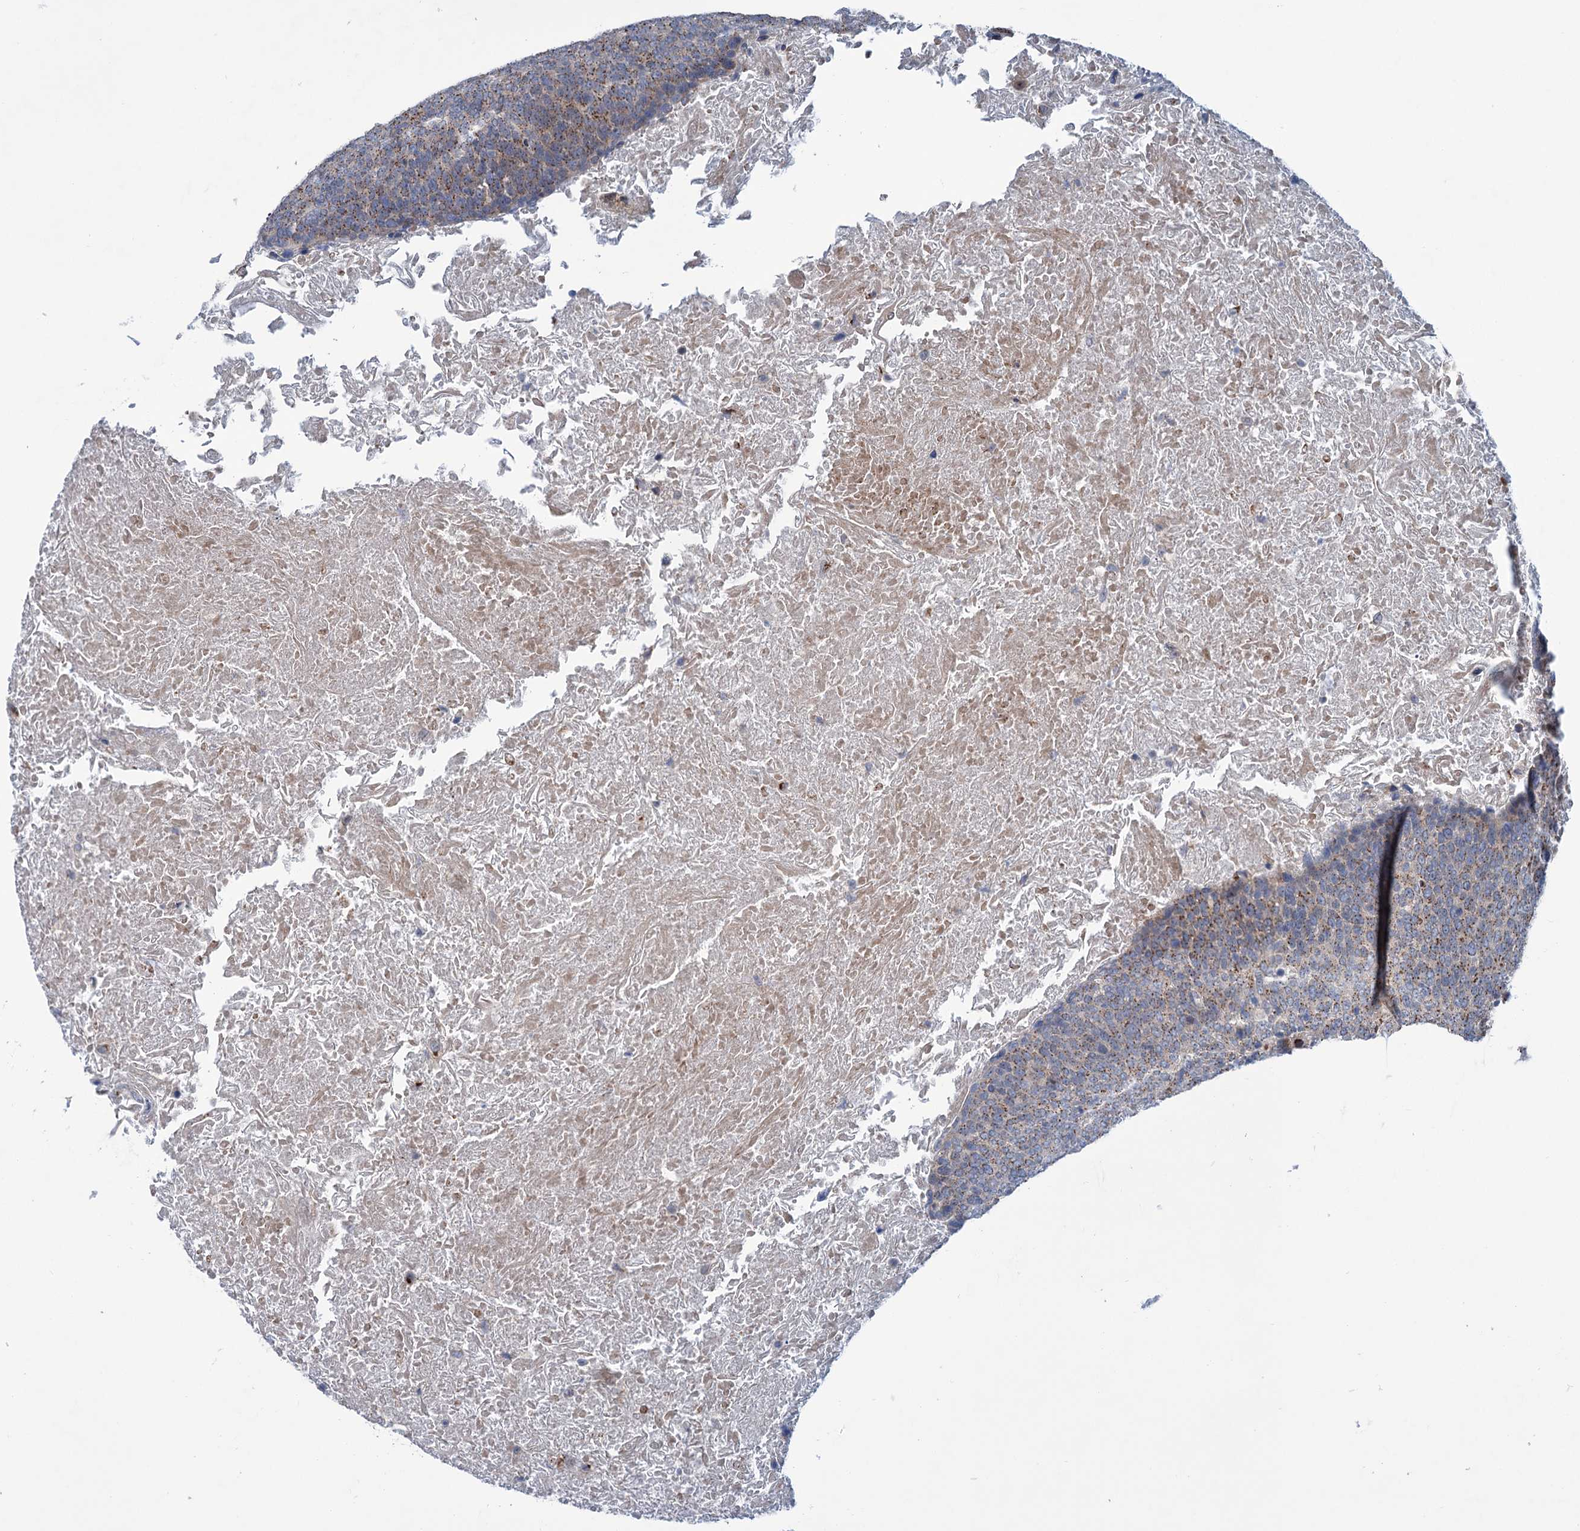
{"staining": {"intensity": "moderate", "quantity": ">75%", "location": "cytoplasmic/membranous"}, "tissue": "head and neck cancer", "cell_type": "Tumor cells", "image_type": "cancer", "snomed": [{"axis": "morphology", "description": "Squamous cell carcinoma, NOS"}, {"axis": "morphology", "description": "Squamous cell carcinoma, metastatic, NOS"}, {"axis": "topography", "description": "Lymph node"}, {"axis": "topography", "description": "Head-Neck"}], "caption": "Immunohistochemistry photomicrograph of human head and neck metastatic squamous cell carcinoma stained for a protein (brown), which shows medium levels of moderate cytoplasmic/membranous positivity in approximately >75% of tumor cells.", "gene": "ELP4", "patient": {"sex": "male", "age": 62}}